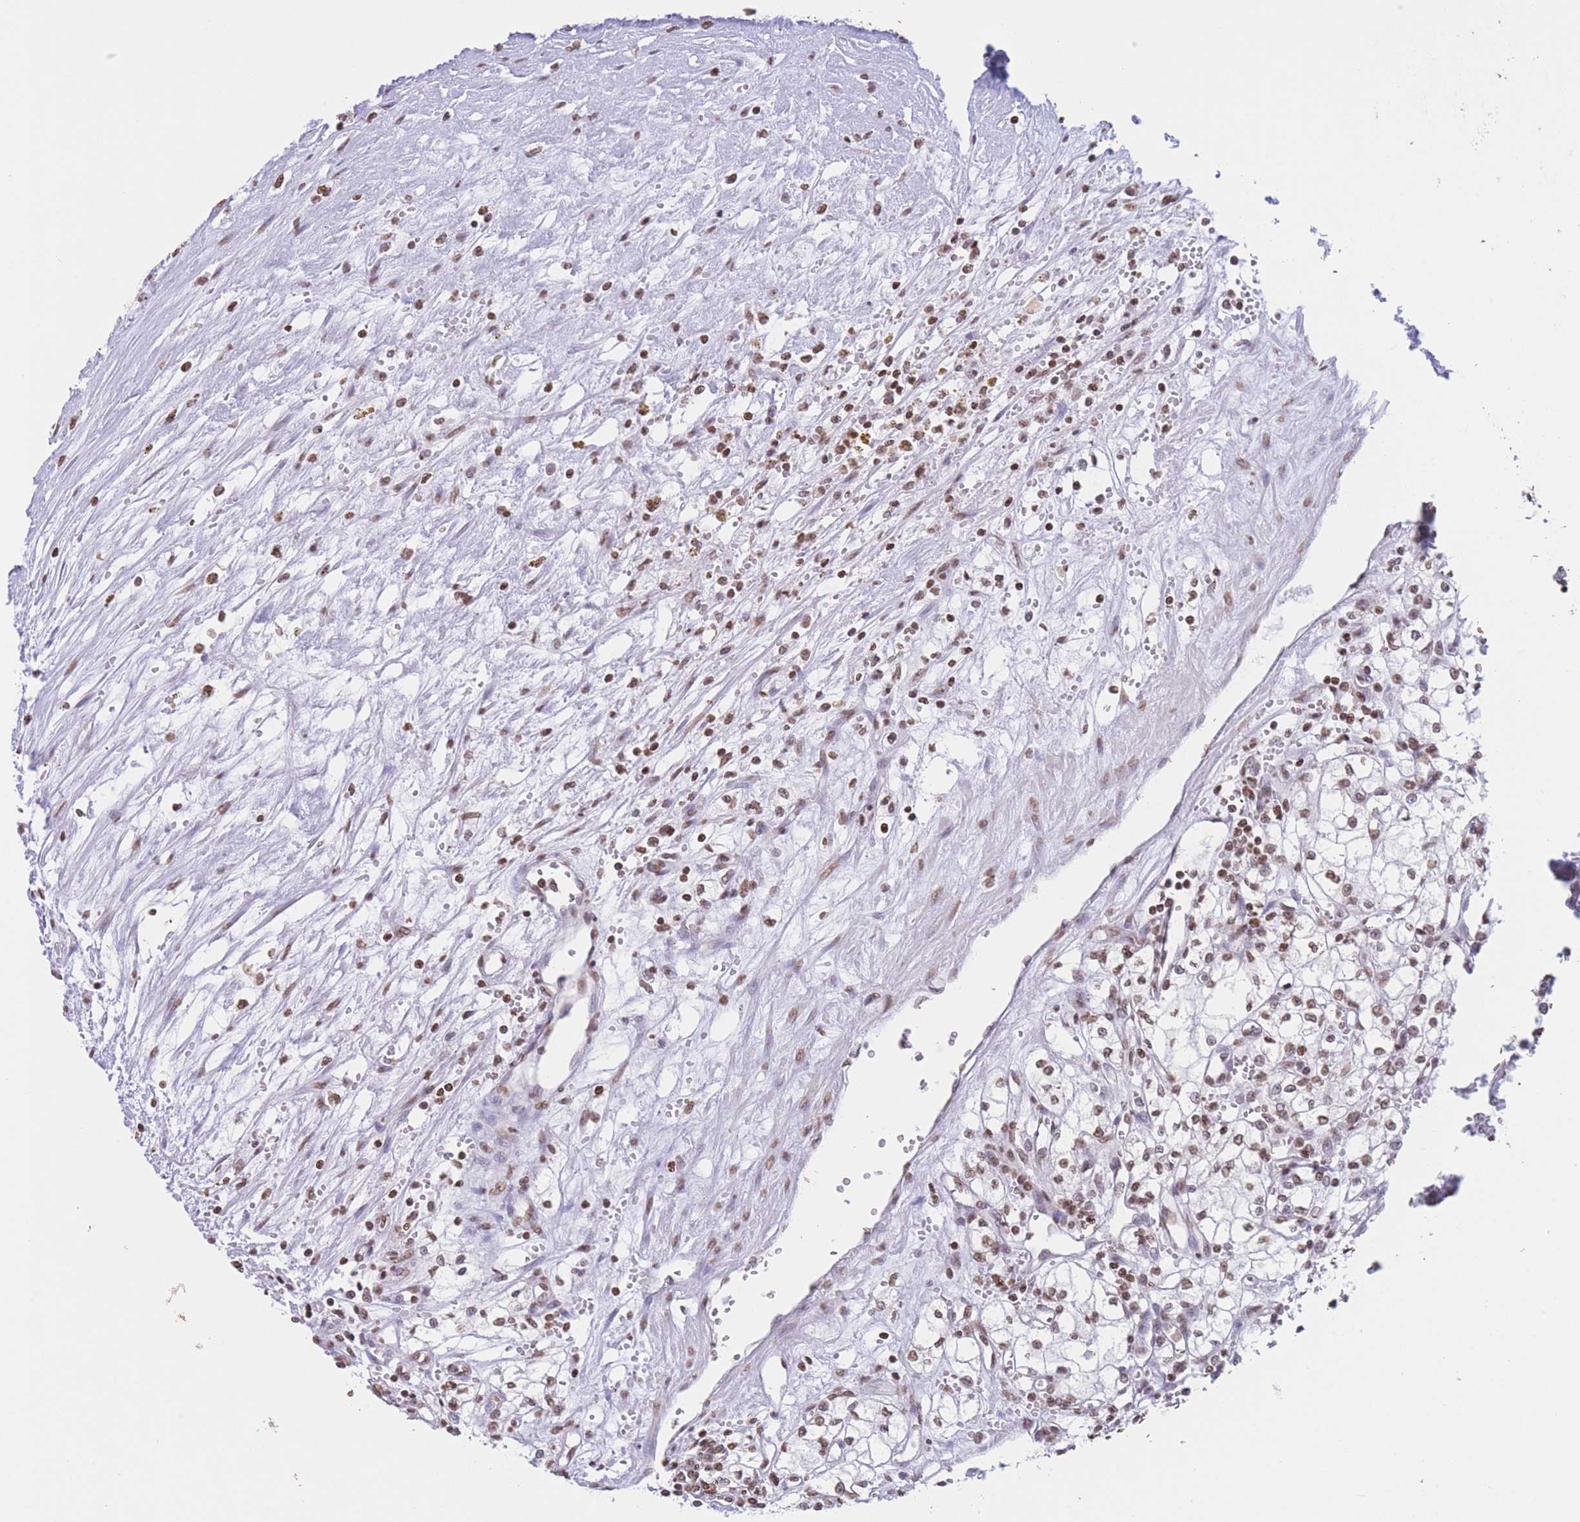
{"staining": {"intensity": "moderate", "quantity": ">75%", "location": "nuclear"}, "tissue": "renal cancer", "cell_type": "Tumor cells", "image_type": "cancer", "snomed": [{"axis": "morphology", "description": "Adenocarcinoma, NOS"}, {"axis": "topography", "description": "Kidney"}], "caption": "A high-resolution micrograph shows immunohistochemistry (IHC) staining of renal cancer (adenocarcinoma), which reveals moderate nuclear staining in approximately >75% of tumor cells.", "gene": "H2BC11", "patient": {"sex": "male", "age": 59}}